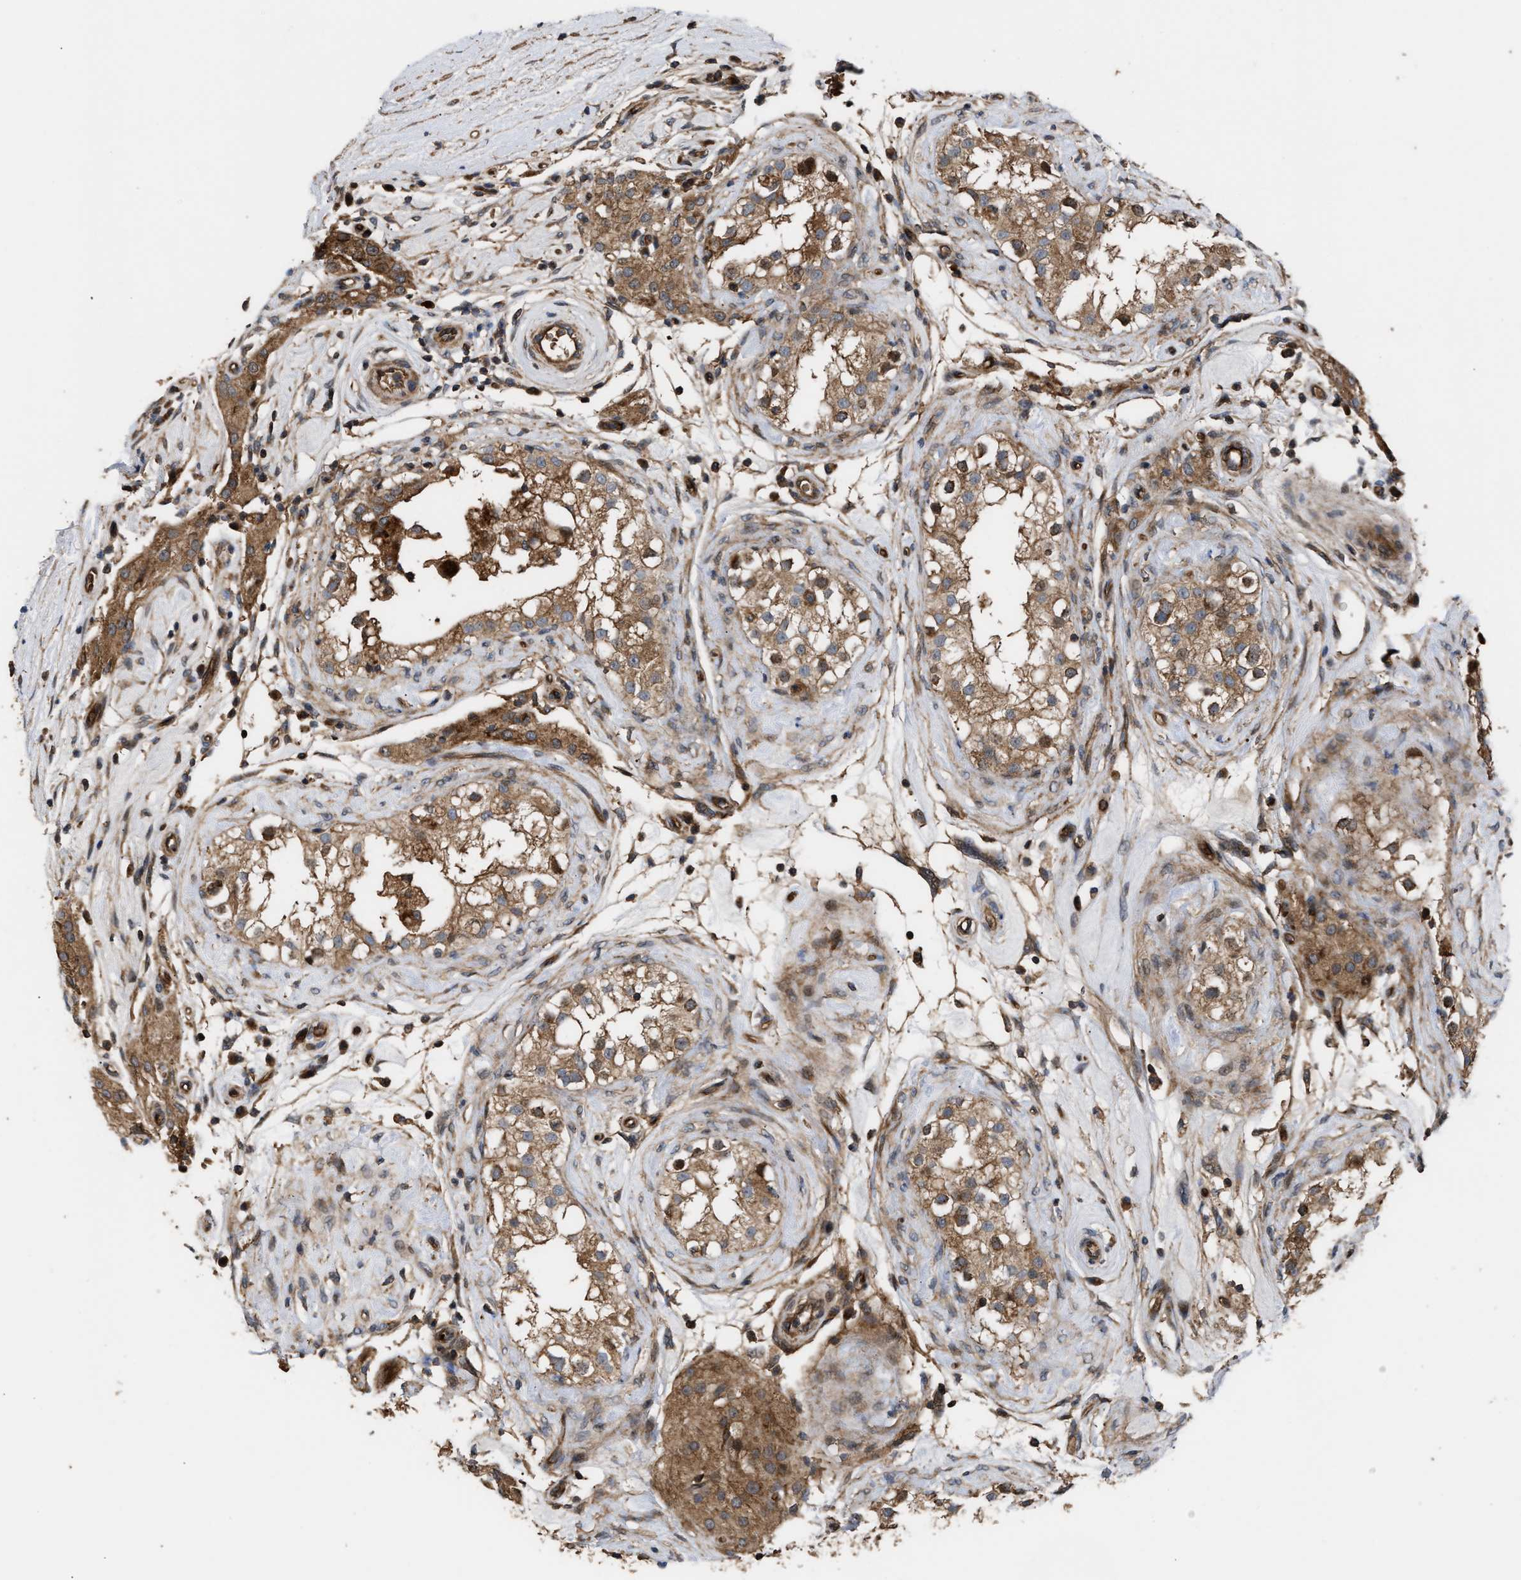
{"staining": {"intensity": "moderate", "quantity": ">75%", "location": "cytoplasmic/membranous"}, "tissue": "epididymis", "cell_type": "Glandular cells", "image_type": "normal", "snomed": [{"axis": "morphology", "description": "Normal tissue, NOS"}, {"axis": "morphology", "description": "Inflammation, NOS"}, {"axis": "topography", "description": "Epididymis"}], "caption": "Immunohistochemical staining of benign human epididymis displays moderate cytoplasmic/membranous protein expression in about >75% of glandular cells.", "gene": "STAU1", "patient": {"sex": "male", "age": 84}}